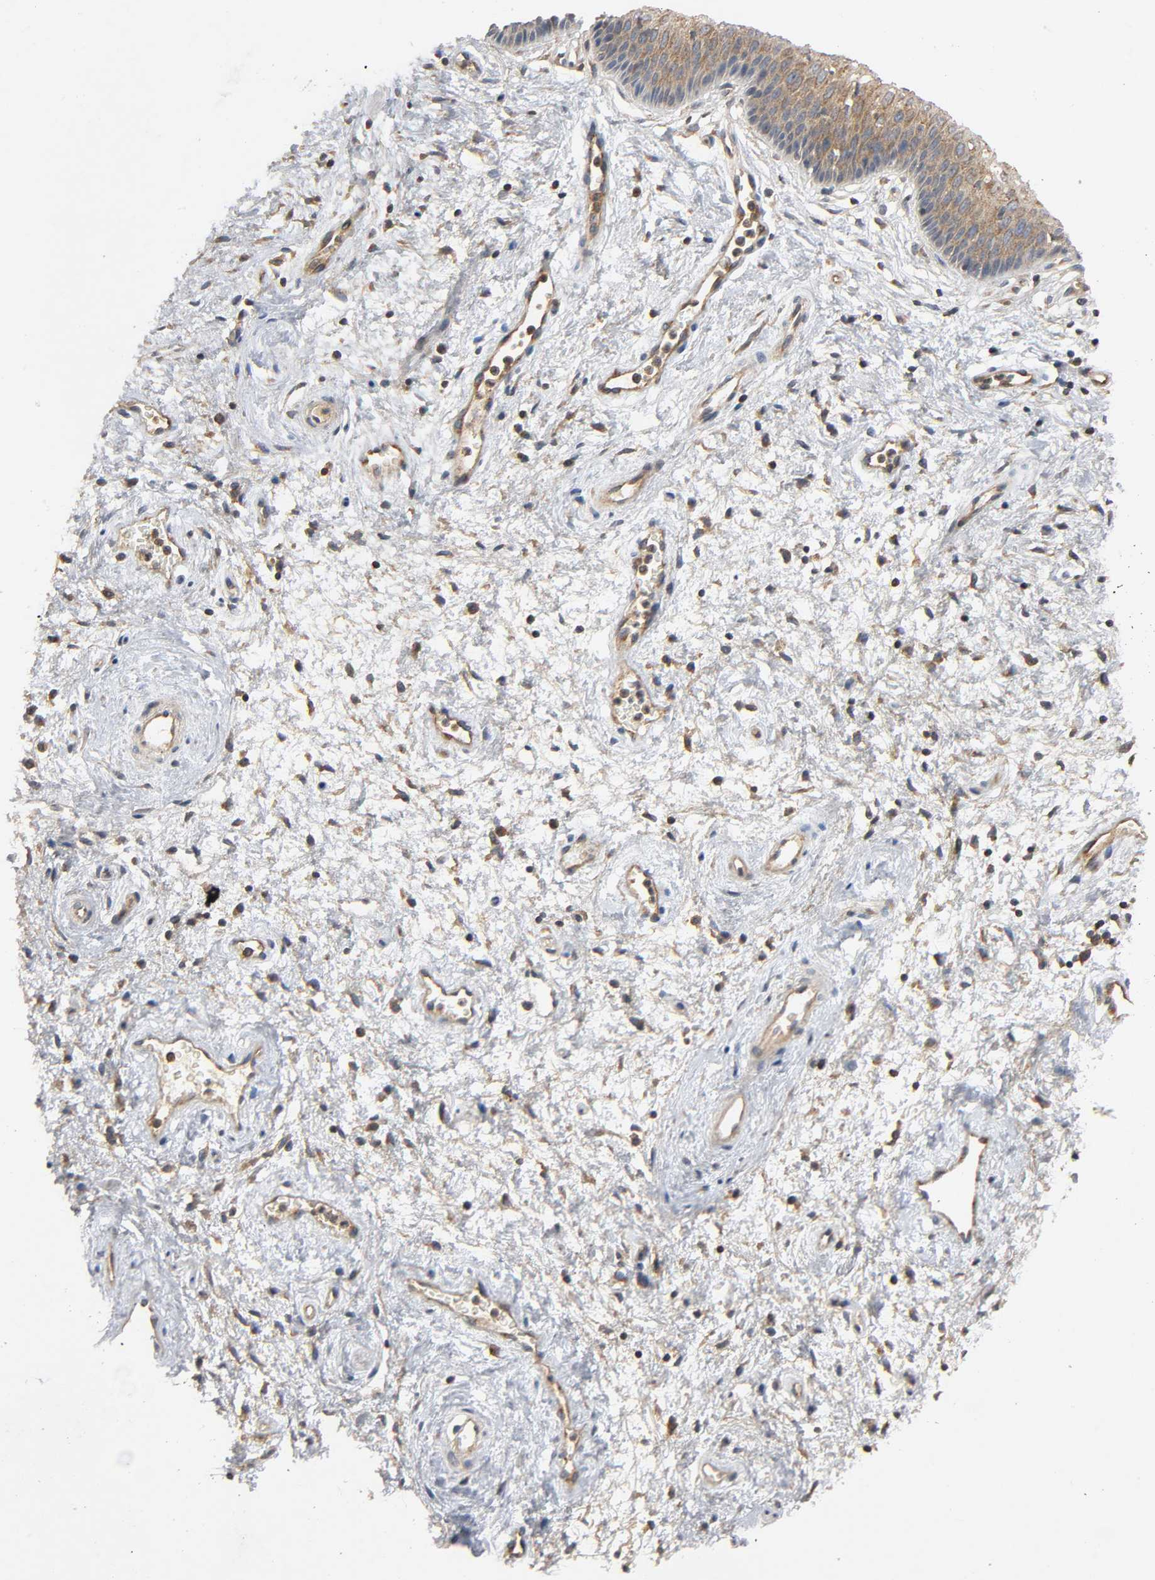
{"staining": {"intensity": "moderate", "quantity": ">75%", "location": "cytoplasmic/membranous"}, "tissue": "vagina", "cell_type": "Squamous epithelial cells", "image_type": "normal", "snomed": [{"axis": "morphology", "description": "Normal tissue, NOS"}, {"axis": "topography", "description": "Vagina"}], "caption": "Vagina was stained to show a protein in brown. There is medium levels of moderate cytoplasmic/membranous positivity in approximately >75% of squamous epithelial cells. The staining was performed using DAB (3,3'-diaminobenzidine), with brown indicating positive protein expression. Nuclei are stained blue with hematoxylin.", "gene": "IKBKB", "patient": {"sex": "female", "age": 34}}